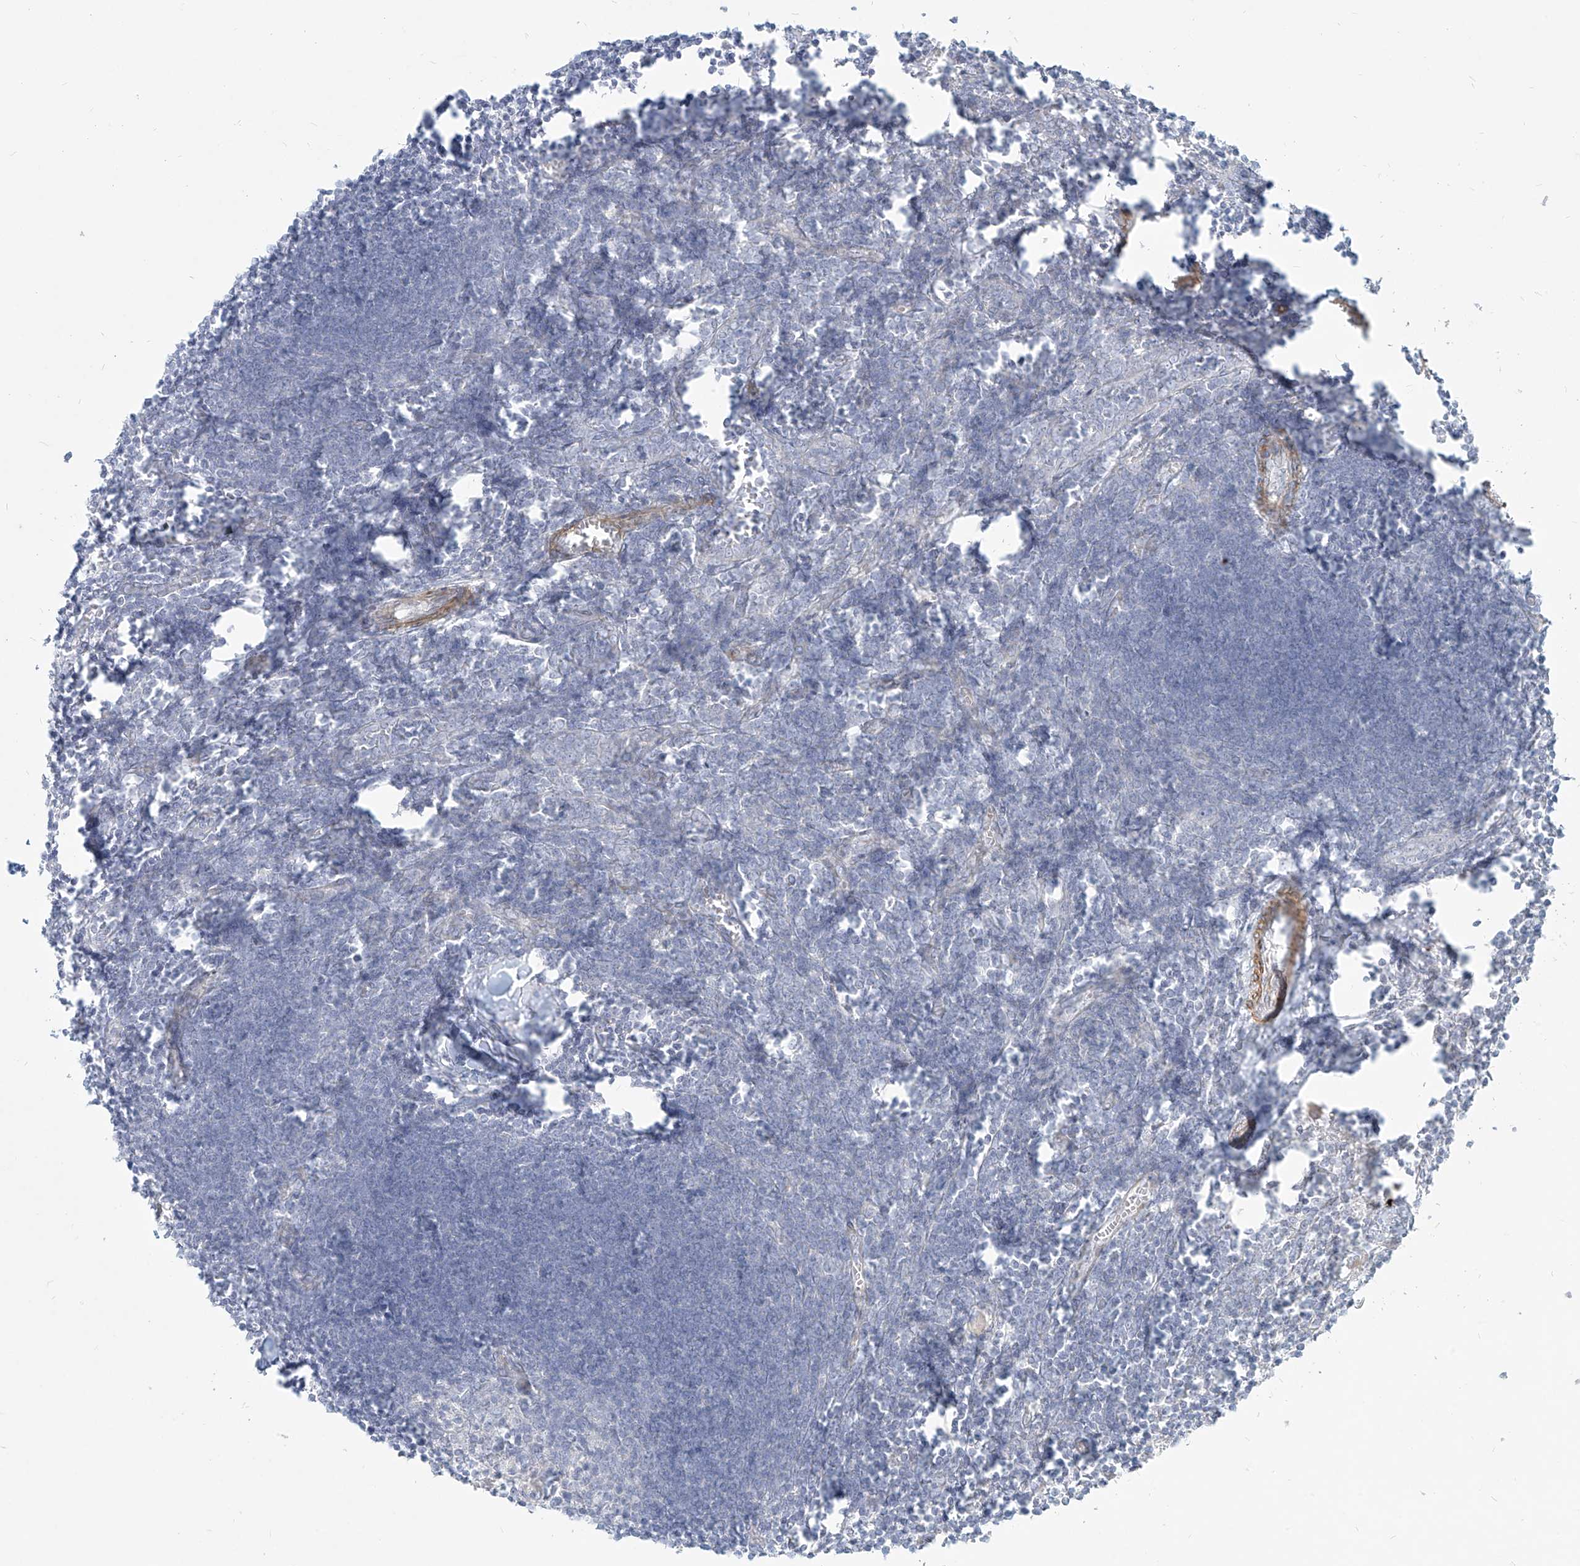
{"staining": {"intensity": "negative", "quantity": "none", "location": "none"}, "tissue": "lymph node", "cell_type": "Germinal center cells", "image_type": "normal", "snomed": [{"axis": "morphology", "description": "Normal tissue, NOS"}, {"axis": "morphology", "description": "Malignant melanoma, Metastatic site"}, {"axis": "topography", "description": "Lymph node"}], "caption": "Immunohistochemistry image of normal lymph node: lymph node stained with DAB (3,3'-diaminobenzidine) reveals no significant protein positivity in germinal center cells.", "gene": "ITPKB", "patient": {"sex": "male", "age": 41}}